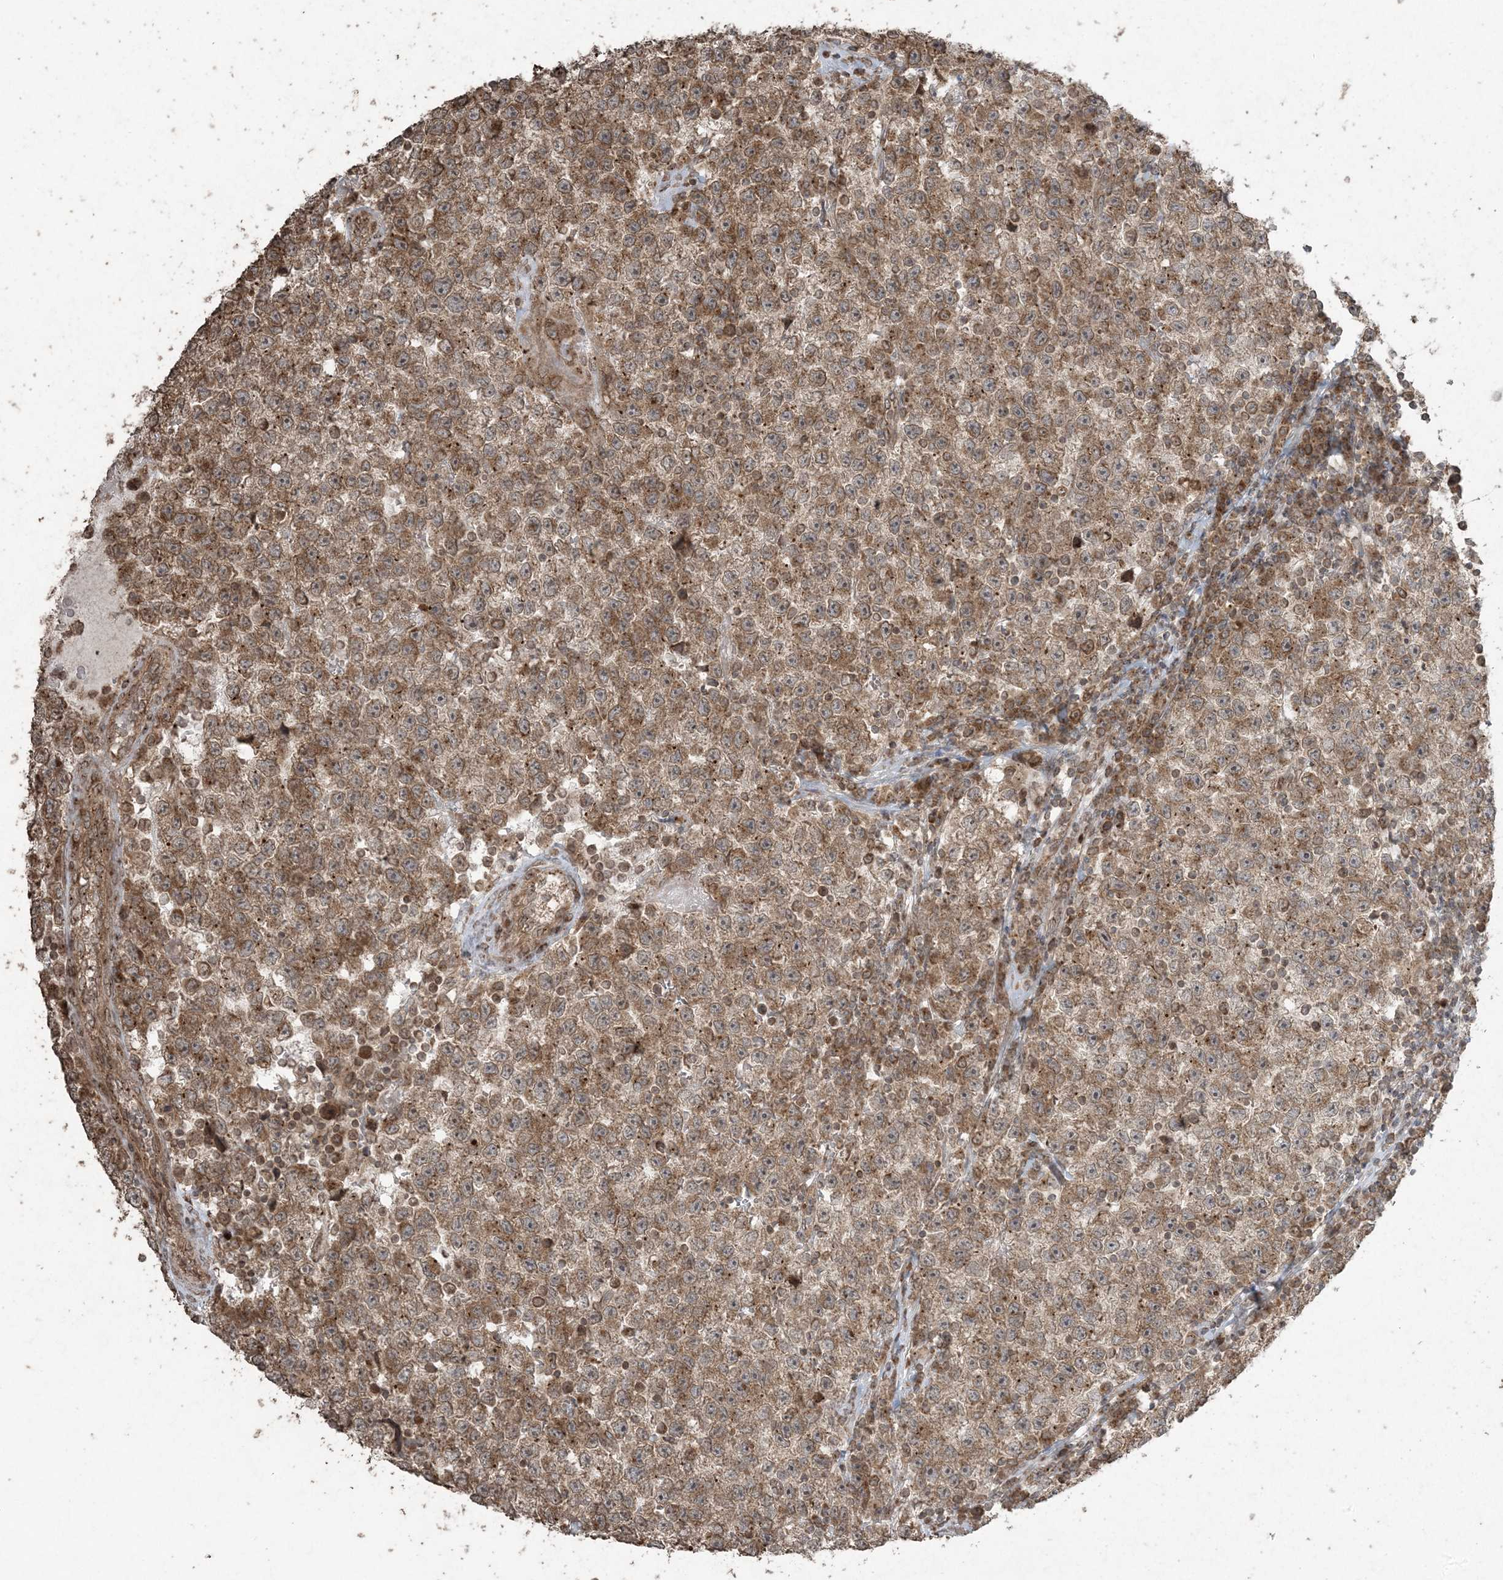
{"staining": {"intensity": "moderate", "quantity": ">75%", "location": "cytoplasmic/membranous"}, "tissue": "testis cancer", "cell_type": "Tumor cells", "image_type": "cancer", "snomed": [{"axis": "morphology", "description": "Seminoma, NOS"}, {"axis": "topography", "description": "Testis"}], "caption": "Moderate cytoplasmic/membranous staining for a protein is present in approximately >75% of tumor cells of seminoma (testis) using immunohistochemistry (IHC).", "gene": "DDX19B", "patient": {"sex": "male", "age": 22}}